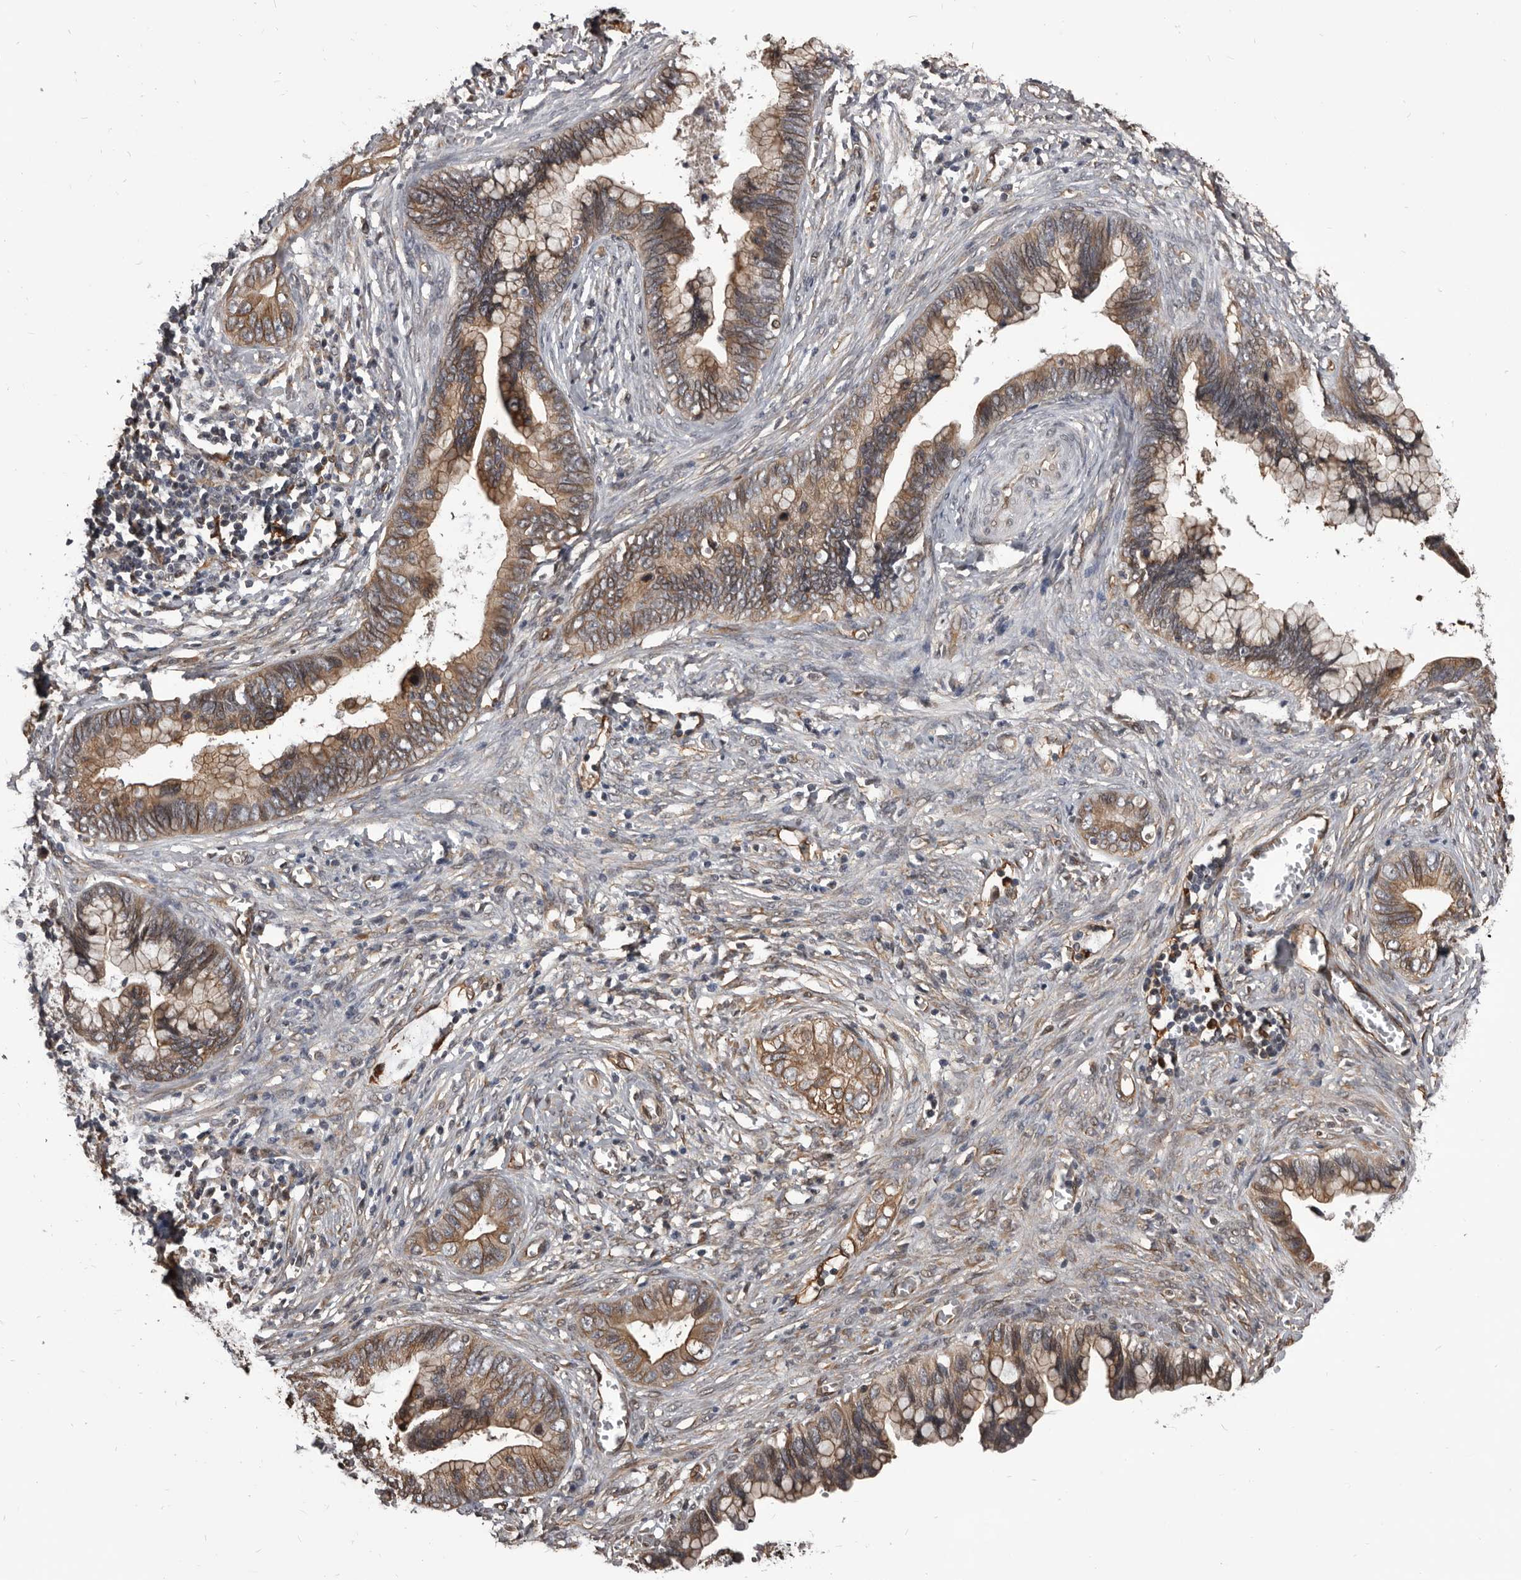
{"staining": {"intensity": "moderate", "quantity": "25%-75%", "location": "cytoplasmic/membranous"}, "tissue": "cervical cancer", "cell_type": "Tumor cells", "image_type": "cancer", "snomed": [{"axis": "morphology", "description": "Adenocarcinoma, NOS"}, {"axis": "topography", "description": "Cervix"}], "caption": "Adenocarcinoma (cervical) stained with IHC reveals moderate cytoplasmic/membranous positivity in about 25%-75% of tumor cells.", "gene": "ADAMTS20", "patient": {"sex": "female", "age": 44}}